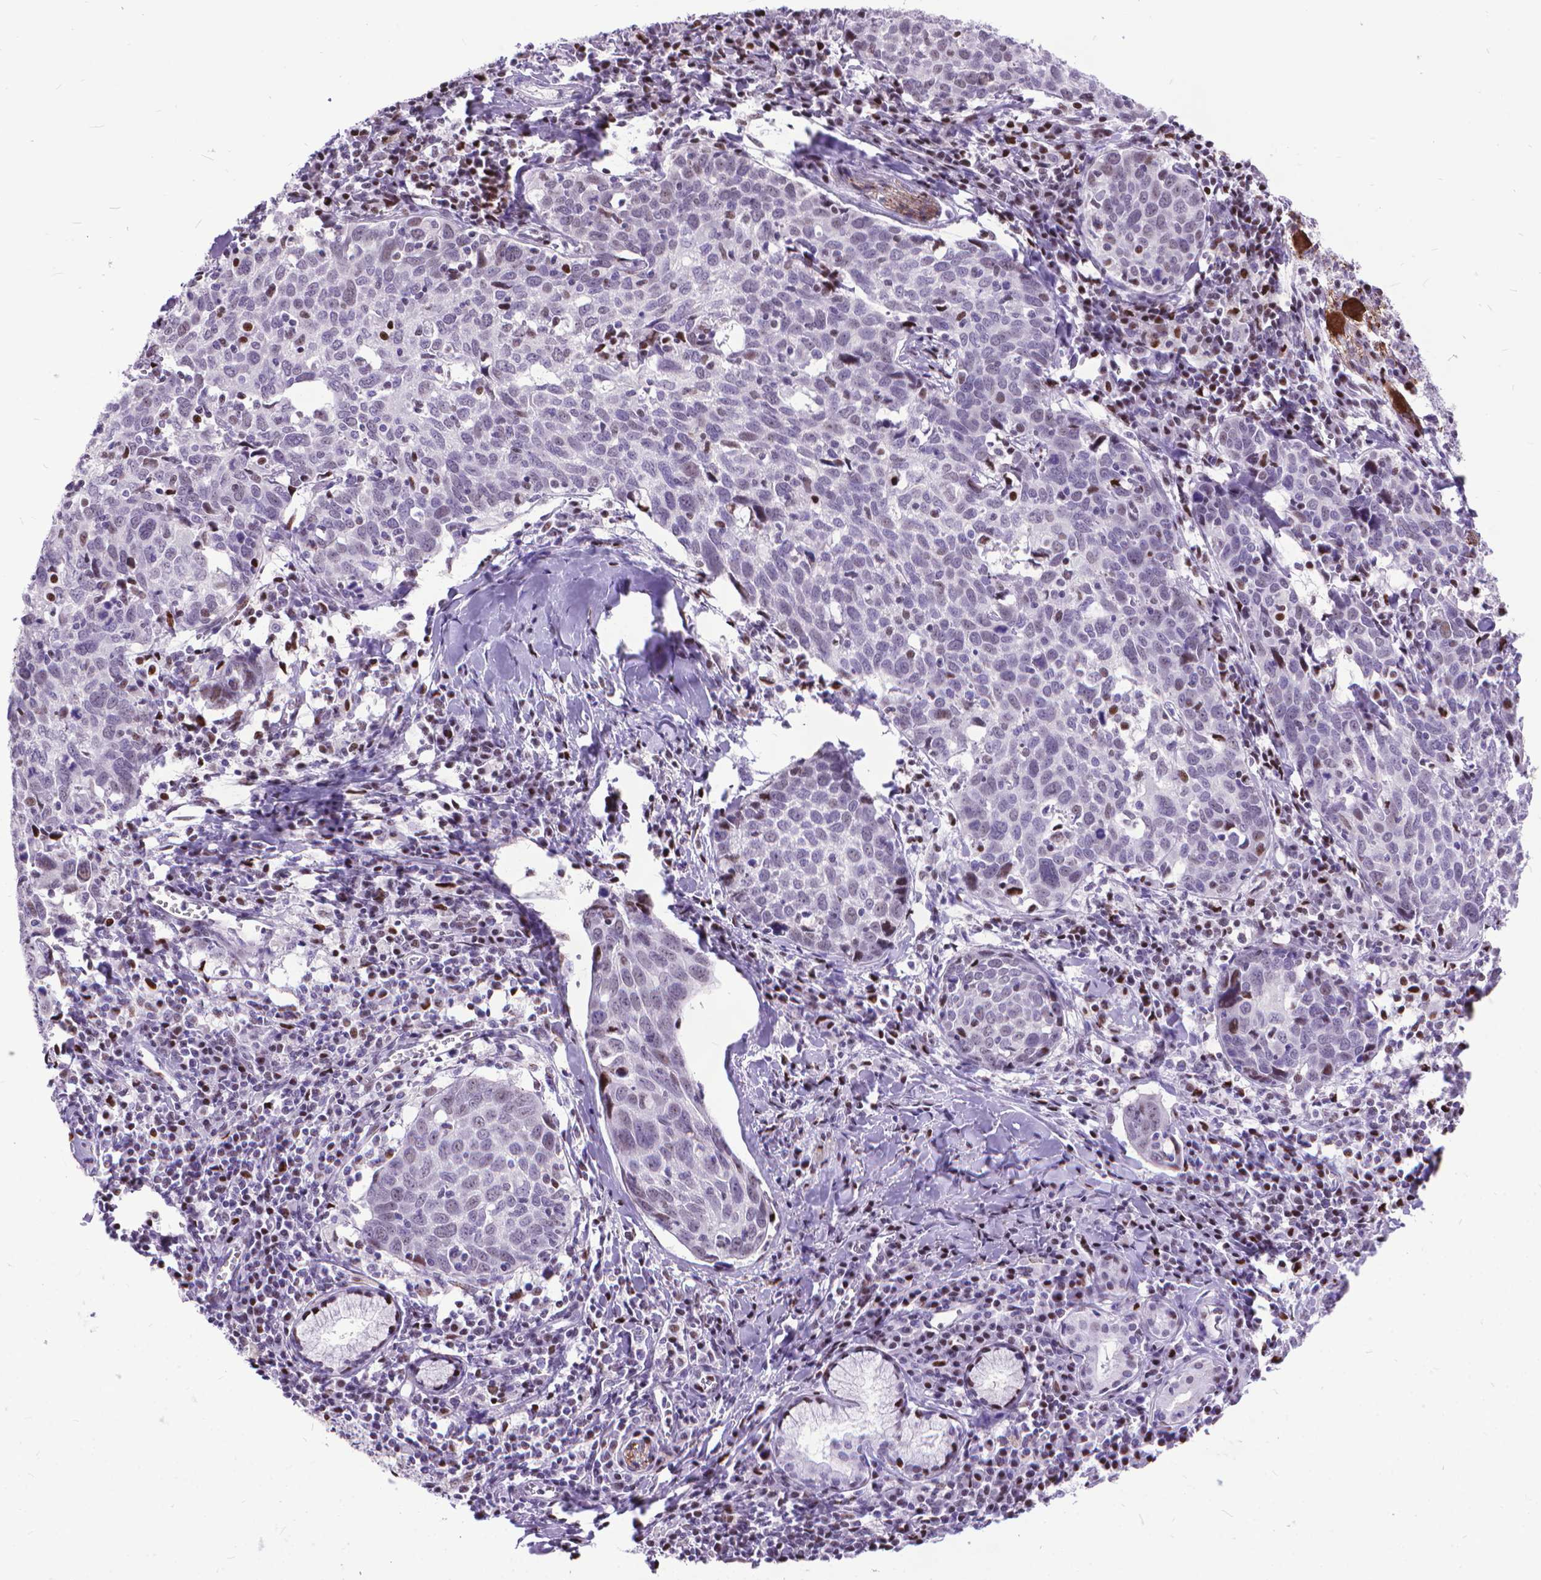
{"staining": {"intensity": "weak", "quantity": "<25%", "location": "nuclear"}, "tissue": "lung cancer", "cell_type": "Tumor cells", "image_type": "cancer", "snomed": [{"axis": "morphology", "description": "Squamous cell carcinoma, NOS"}, {"axis": "topography", "description": "Lung"}], "caption": "DAB immunohistochemical staining of squamous cell carcinoma (lung) reveals no significant staining in tumor cells. Brightfield microscopy of immunohistochemistry stained with DAB (3,3'-diaminobenzidine) (brown) and hematoxylin (blue), captured at high magnification.", "gene": "POLE4", "patient": {"sex": "male", "age": 57}}